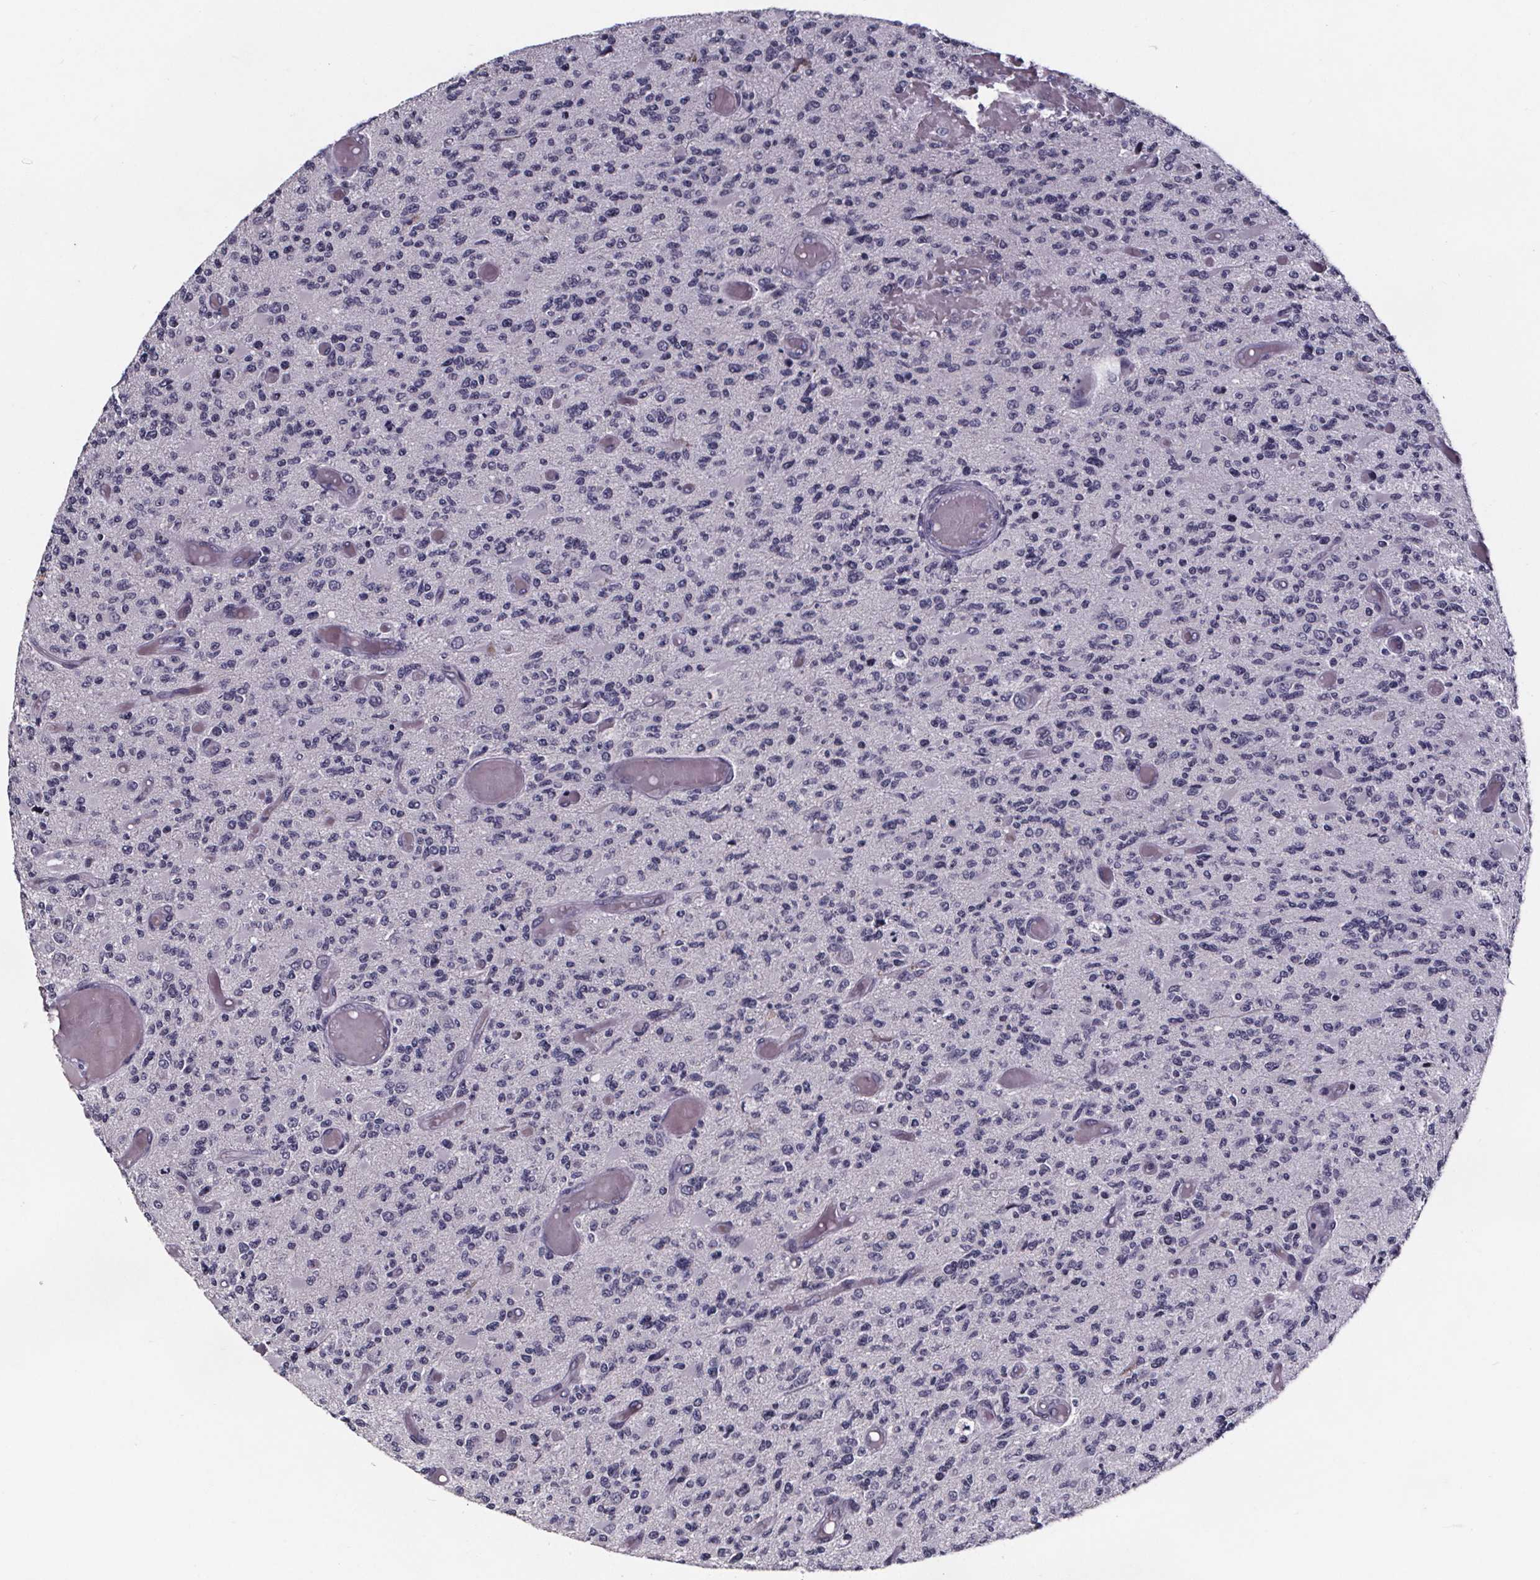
{"staining": {"intensity": "negative", "quantity": "none", "location": "none"}, "tissue": "glioma", "cell_type": "Tumor cells", "image_type": "cancer", "snomed": [{"axis": "morphology", "description": "Glioma, malignant, High grade"}, {"axis": "topography", "description": "Brain"}], "caption": "DAB immunohistochemical staining of glioma displays no significant staining in tumor cells. (Stains: DAB immunohistochemistry with hematoxylin counter stain, Microscopy: brightfield microscopy at high magnification).", "gene": "AR", "patient": {"sex": "female", "age": 63}}